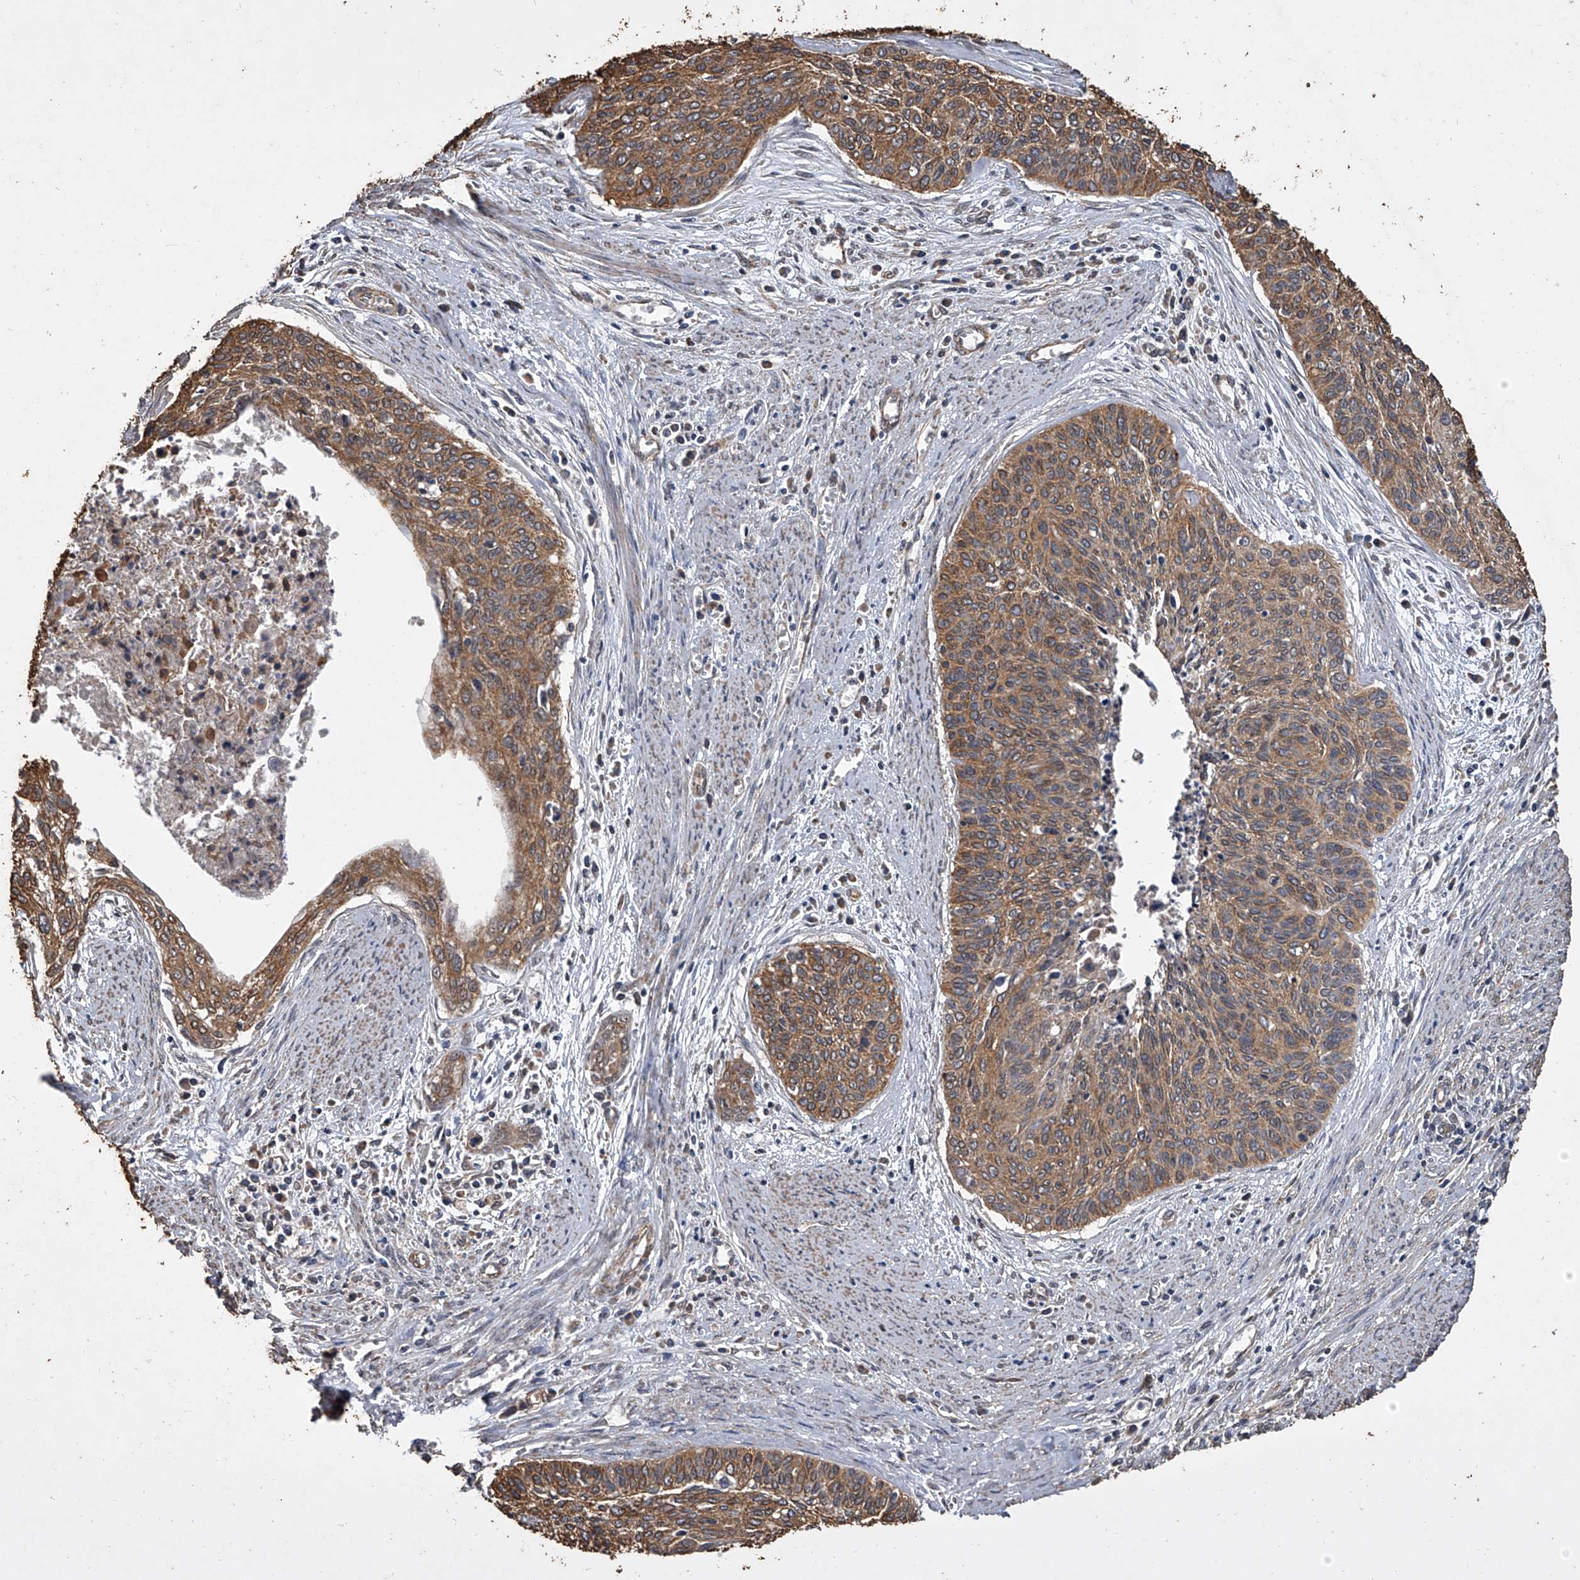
{"staining": {"intensity": "moderate", "quantity": ">75%", "location": "cytoplasmic/membranous"}, "tissue": "cervical cancer", "cell_type": "Tumor cells", "image_type": "cancer", "snomed": [{"axis": "morphology", "description": "Squamous cell carcinoma, NOS"}, {"axis": "topography", "description": "Cervix"}], "caption": "This histopathology image demonstrates cervical squamous cell carcinoma stained with IHC to label a protein in brown. The cytoplasmic/membranous of tumor cells show moderate positivity for the protein. Nuclei are counter-stained blue.", "gene": "MRPL28", "patient": {"sex": "female", "age": 55}}